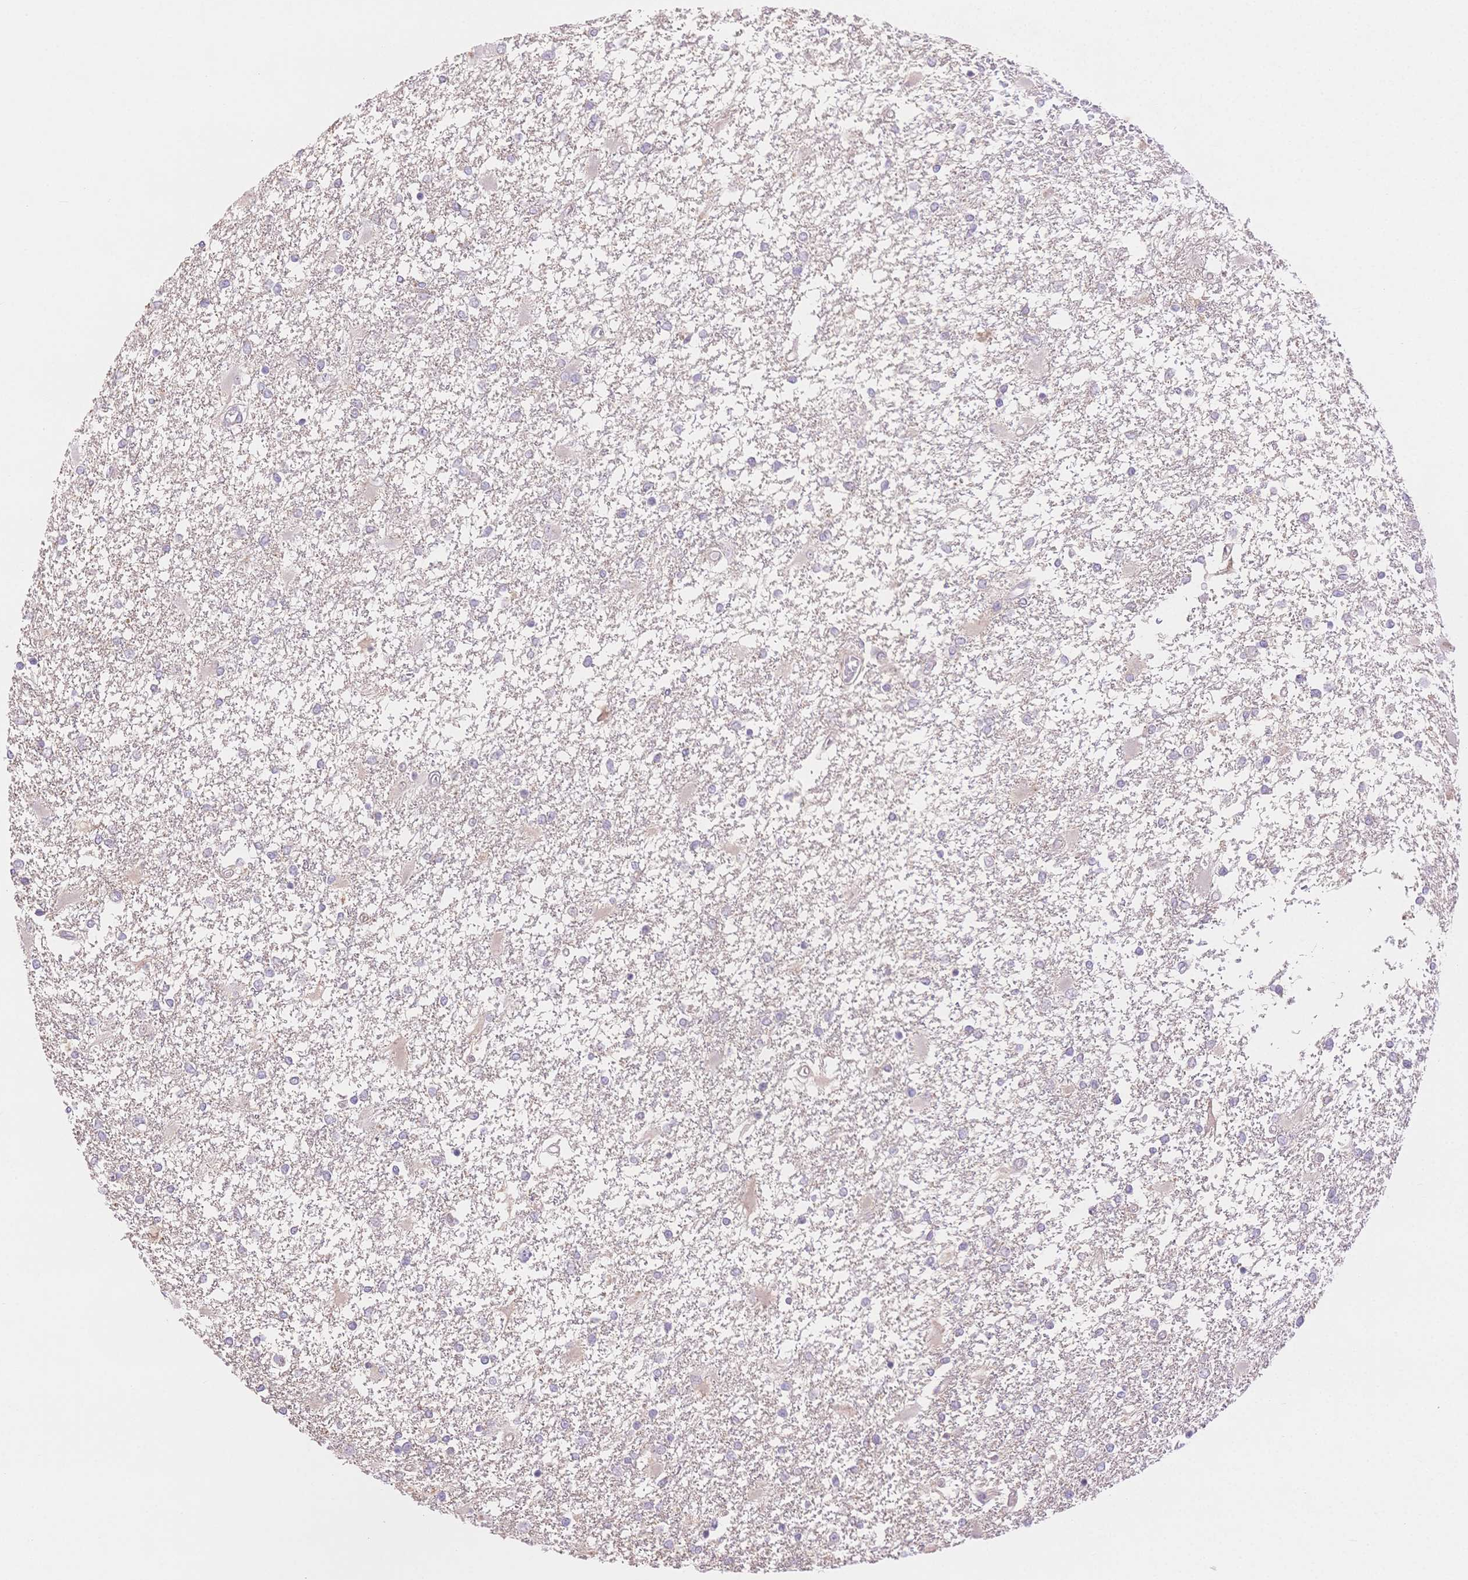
{"staining": {"intensity": "negative", "quantity": "none", "location": "none"}, "tissue": "glioma", "cell_type": "Tumor cells", "image_type": "cancer", "snomed": [{"axis": "morphology", "description": "Glioma, malignant, High grade"}, {"axis": "topography", "description": "Cerebral cortex"}], "caption": "Tumor cells are negative for brown protein staining in malignant high-grade glioma. The staining is performed using DAB (3,3'-diaminobenzidine) brown chromogen with nuclei counter-stained in using hematoxylin.", "gene": "WDR54", "patient": {"sex": "male", "age": 79}}